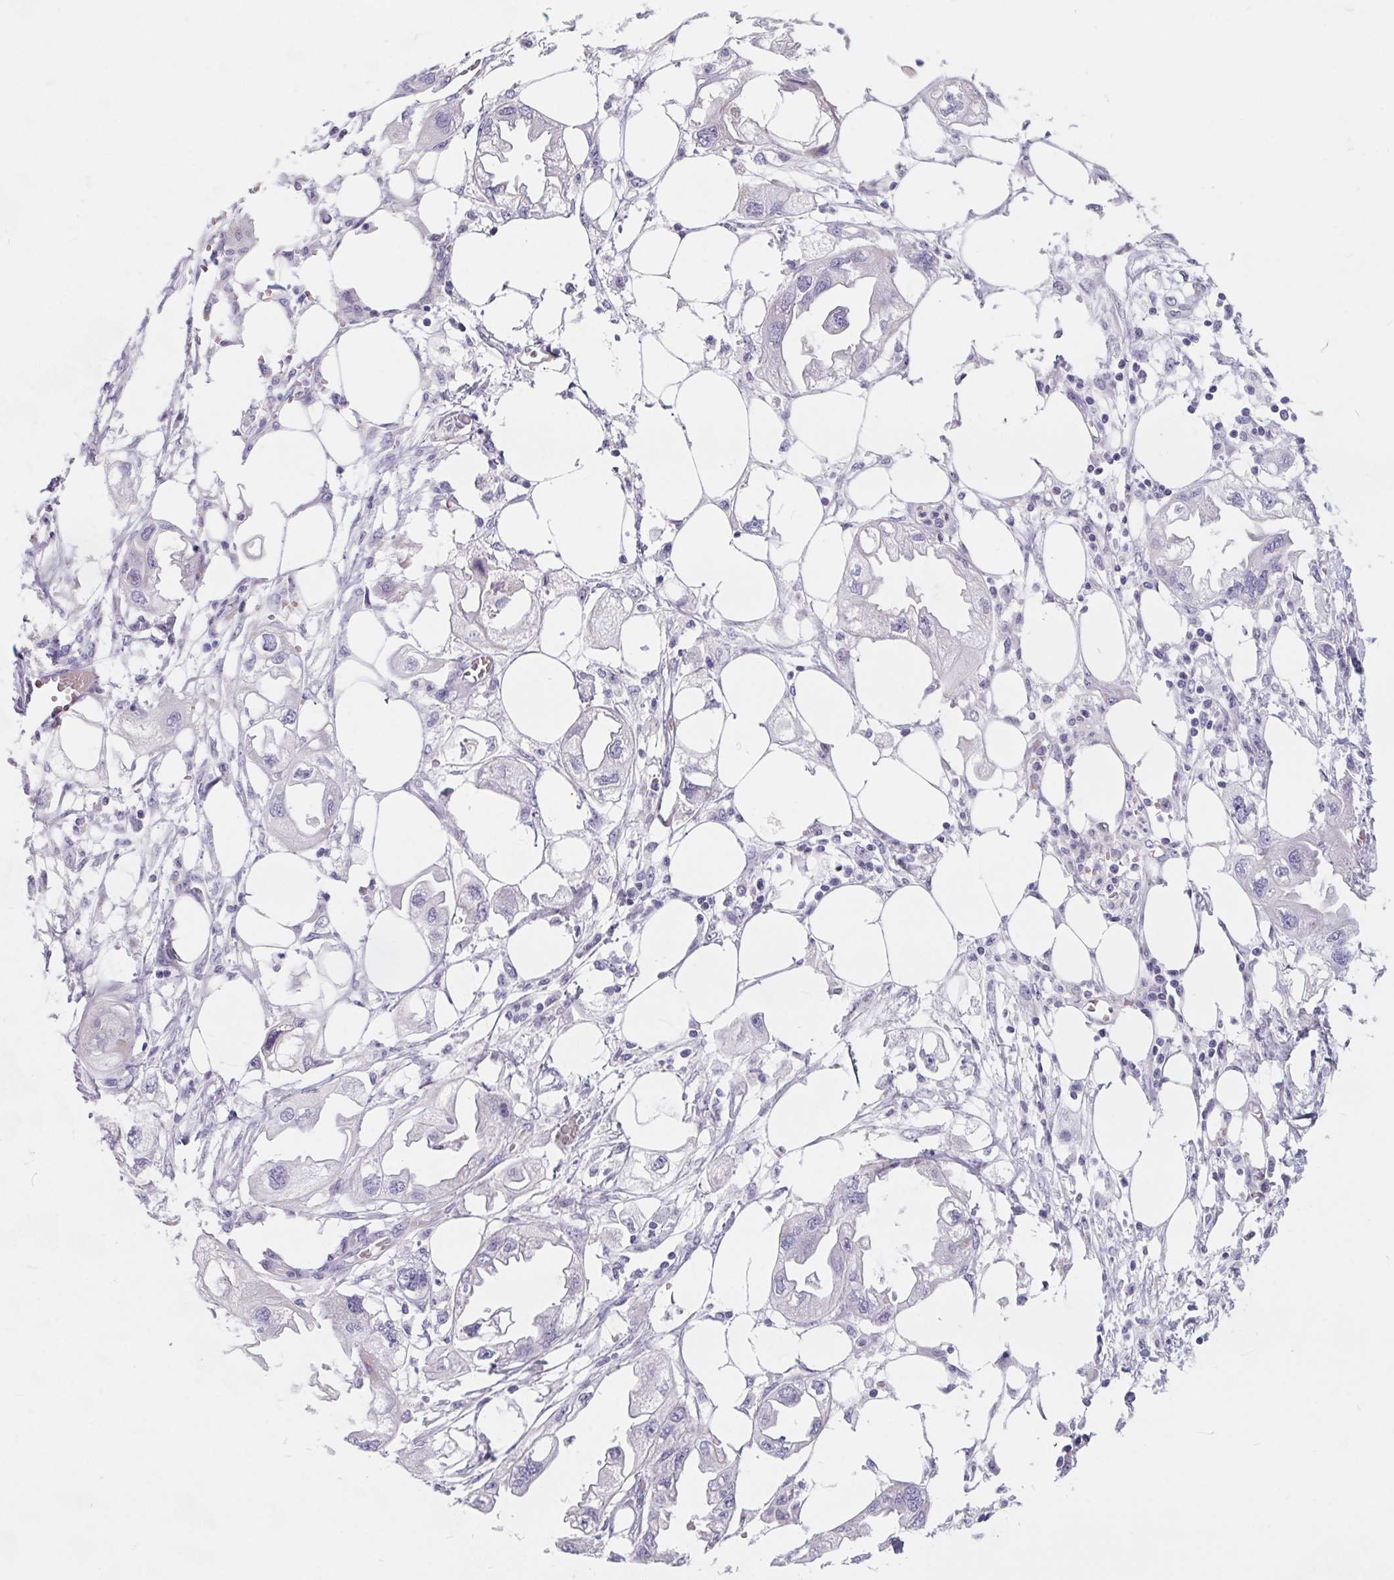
{"staining": {"intensity": "negative", "quantity": "none", "location": "none"}, "tissue": "endometrial cancer", "cell_type": "Tumor cells", "image_type": "cancer", "snomed": [{"axis": "morphology", "description": "Adenocarcinoma, NOS"}, {"axis": "morphology", "description": "Adenocarcinoma, metastatic, NOS"}, {"axis": "topography", "description": "Adipose tissue"}, {"axis": "topography", "description": "Endometrium"}], "caption": "Immunohistochemical staining of adenocarcinoma (endometrial) demonstrates no significant expression in tumor cells. Brightfield microscopy of immunohistochemistry stained with DAB (3,3'-diaminobenzidine) (brown) and hematoxylin (blue), captured at high magnification.", "gene": "FDX1", "patient": {"sex": "female", "age": 67}}